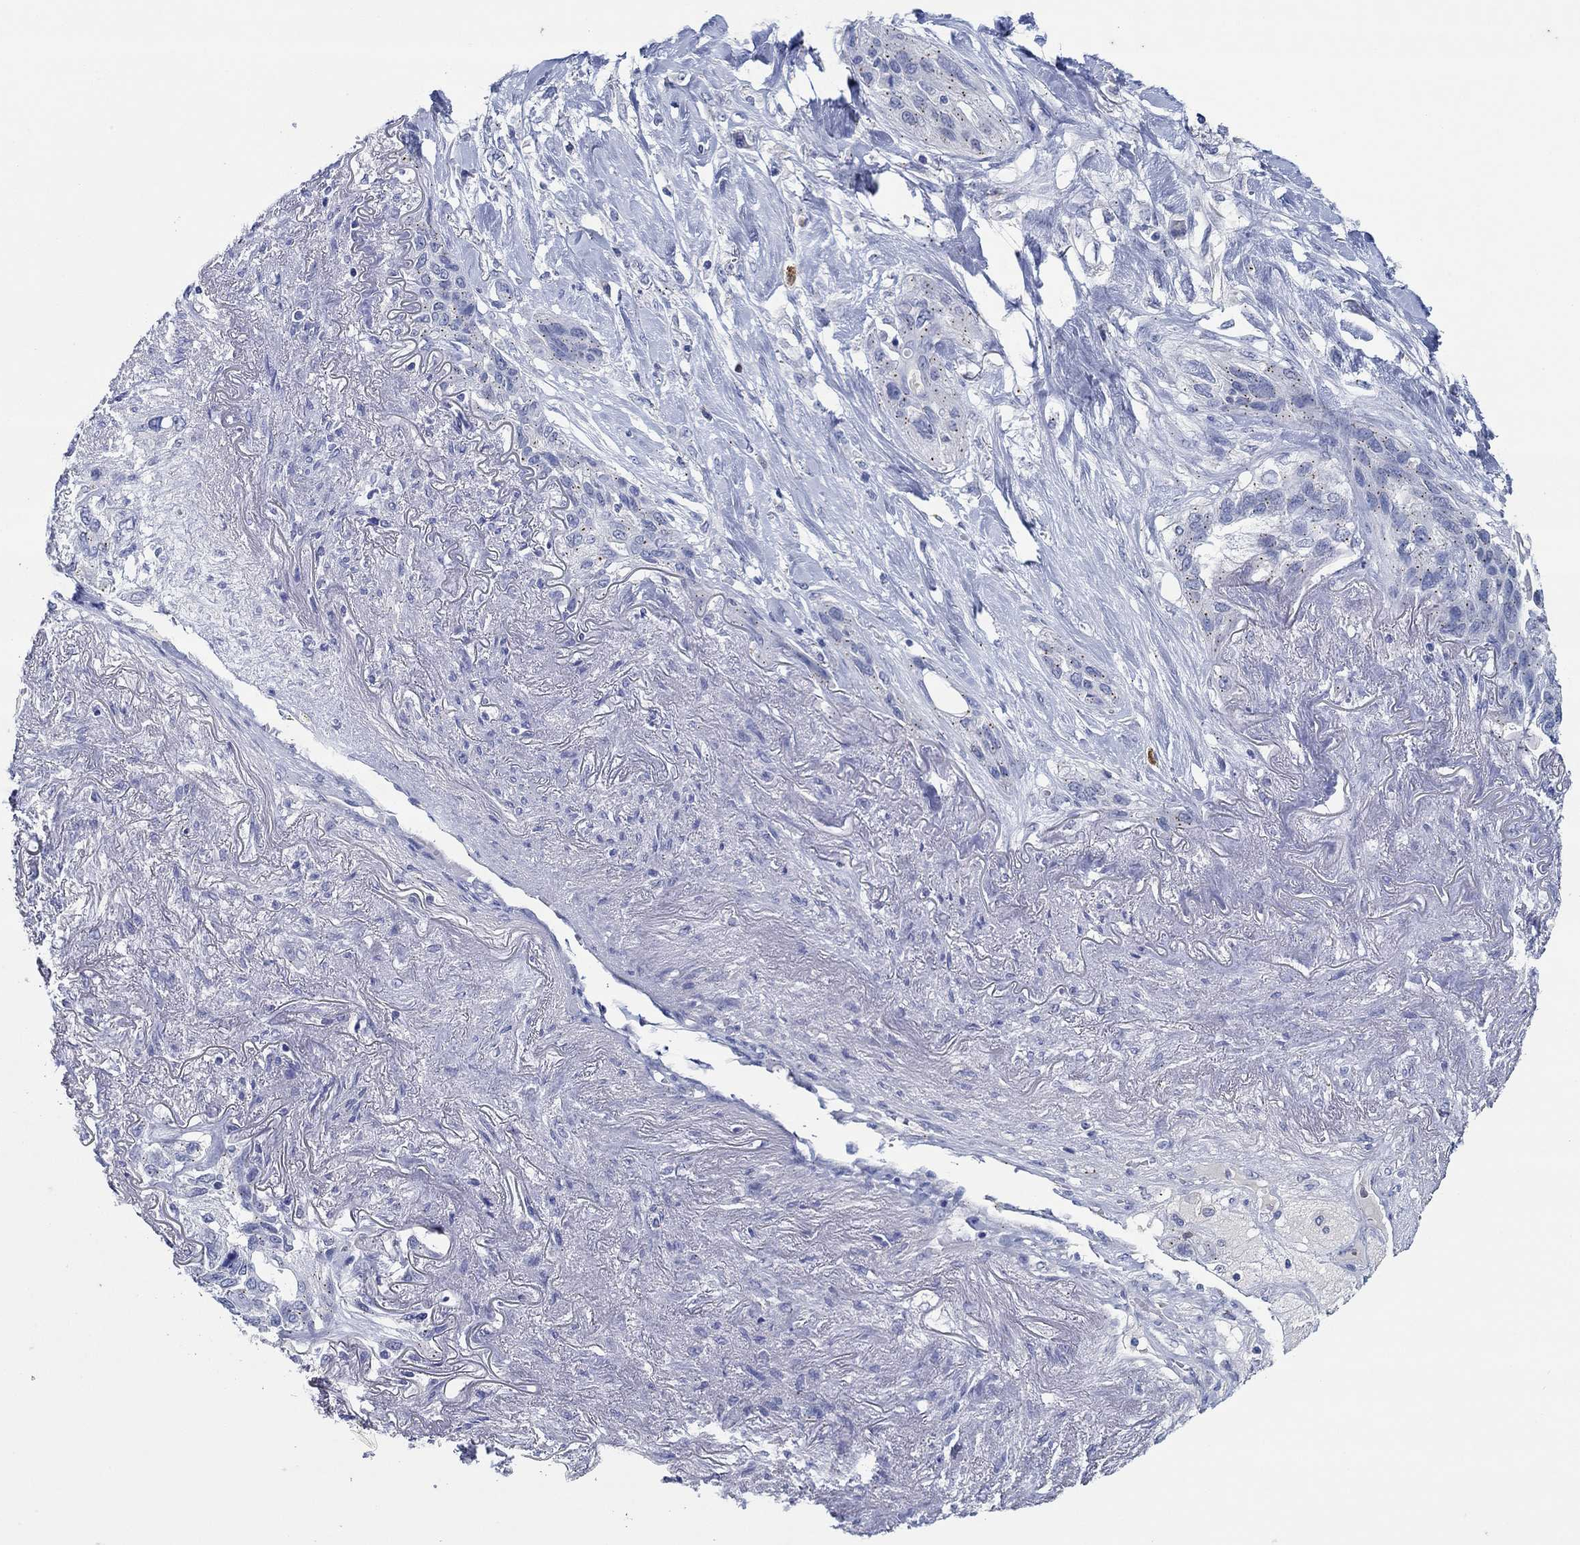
{"staining": {"intensity": "moderate", "quantity": "<25%", "location": "cytoplasmic/membranous"}, "tissue": "lung cancer", "cell_type": "Tumor cells", "image_type": "cancer", "snomed": [{"axis": "morphology", "description": "Squamous cell carcinoma, NOS"}, {"axis": "topography", "description": "Lung"}], "caption": "Immunohistochemistry (IHC) staining of lung squamous cell carcinoma, which displays low levels of moderate cytoplasmic/membranous positivity in approximately <25% of tumor cells indicating moderate cytoplasmic/membranous protein positivity. The staining was performed using DAB (3,3'-diaminobenzidine) (brown) for protein detection and nuclei were counterstained in hematoxylin (blue).", "gene": "CPM", "patient": {"sex": "female", "age": 70}}